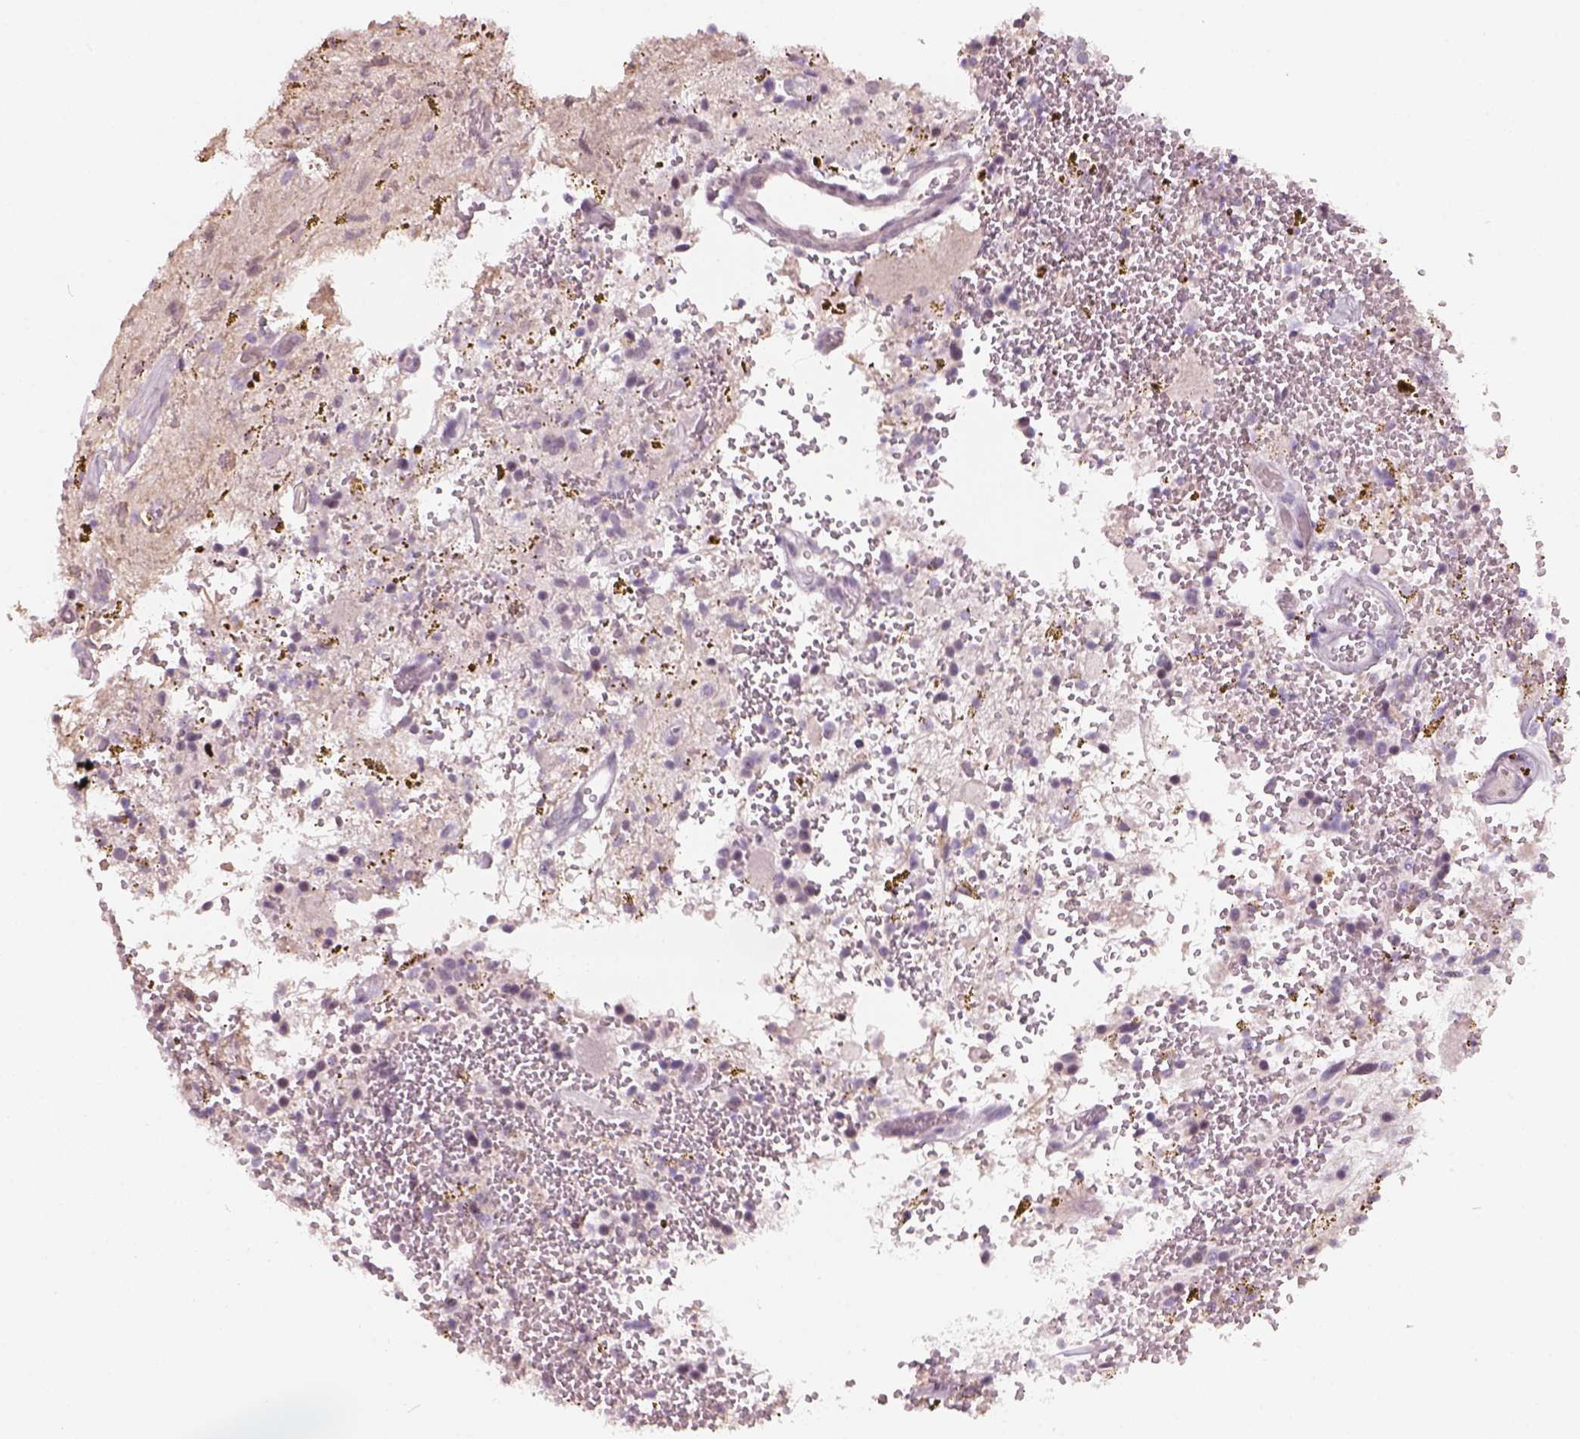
{"staining": {"intensity": "negative", "quantity": "none", "location": "none"}, "tissue": "glioma", "cell_type": "Tumor cells", "image_type": "cancer", "snomed": [{"axis": "morphology", "description": "Glioma, malignant, Low grade"}, {"axis": "topography", "description": "Cerebellum"}], "caption": "Tumor cells are negative for brown protein staining in glioma.", "gene": "NAT8", "patient": {"sex": "female", "age": 14}}